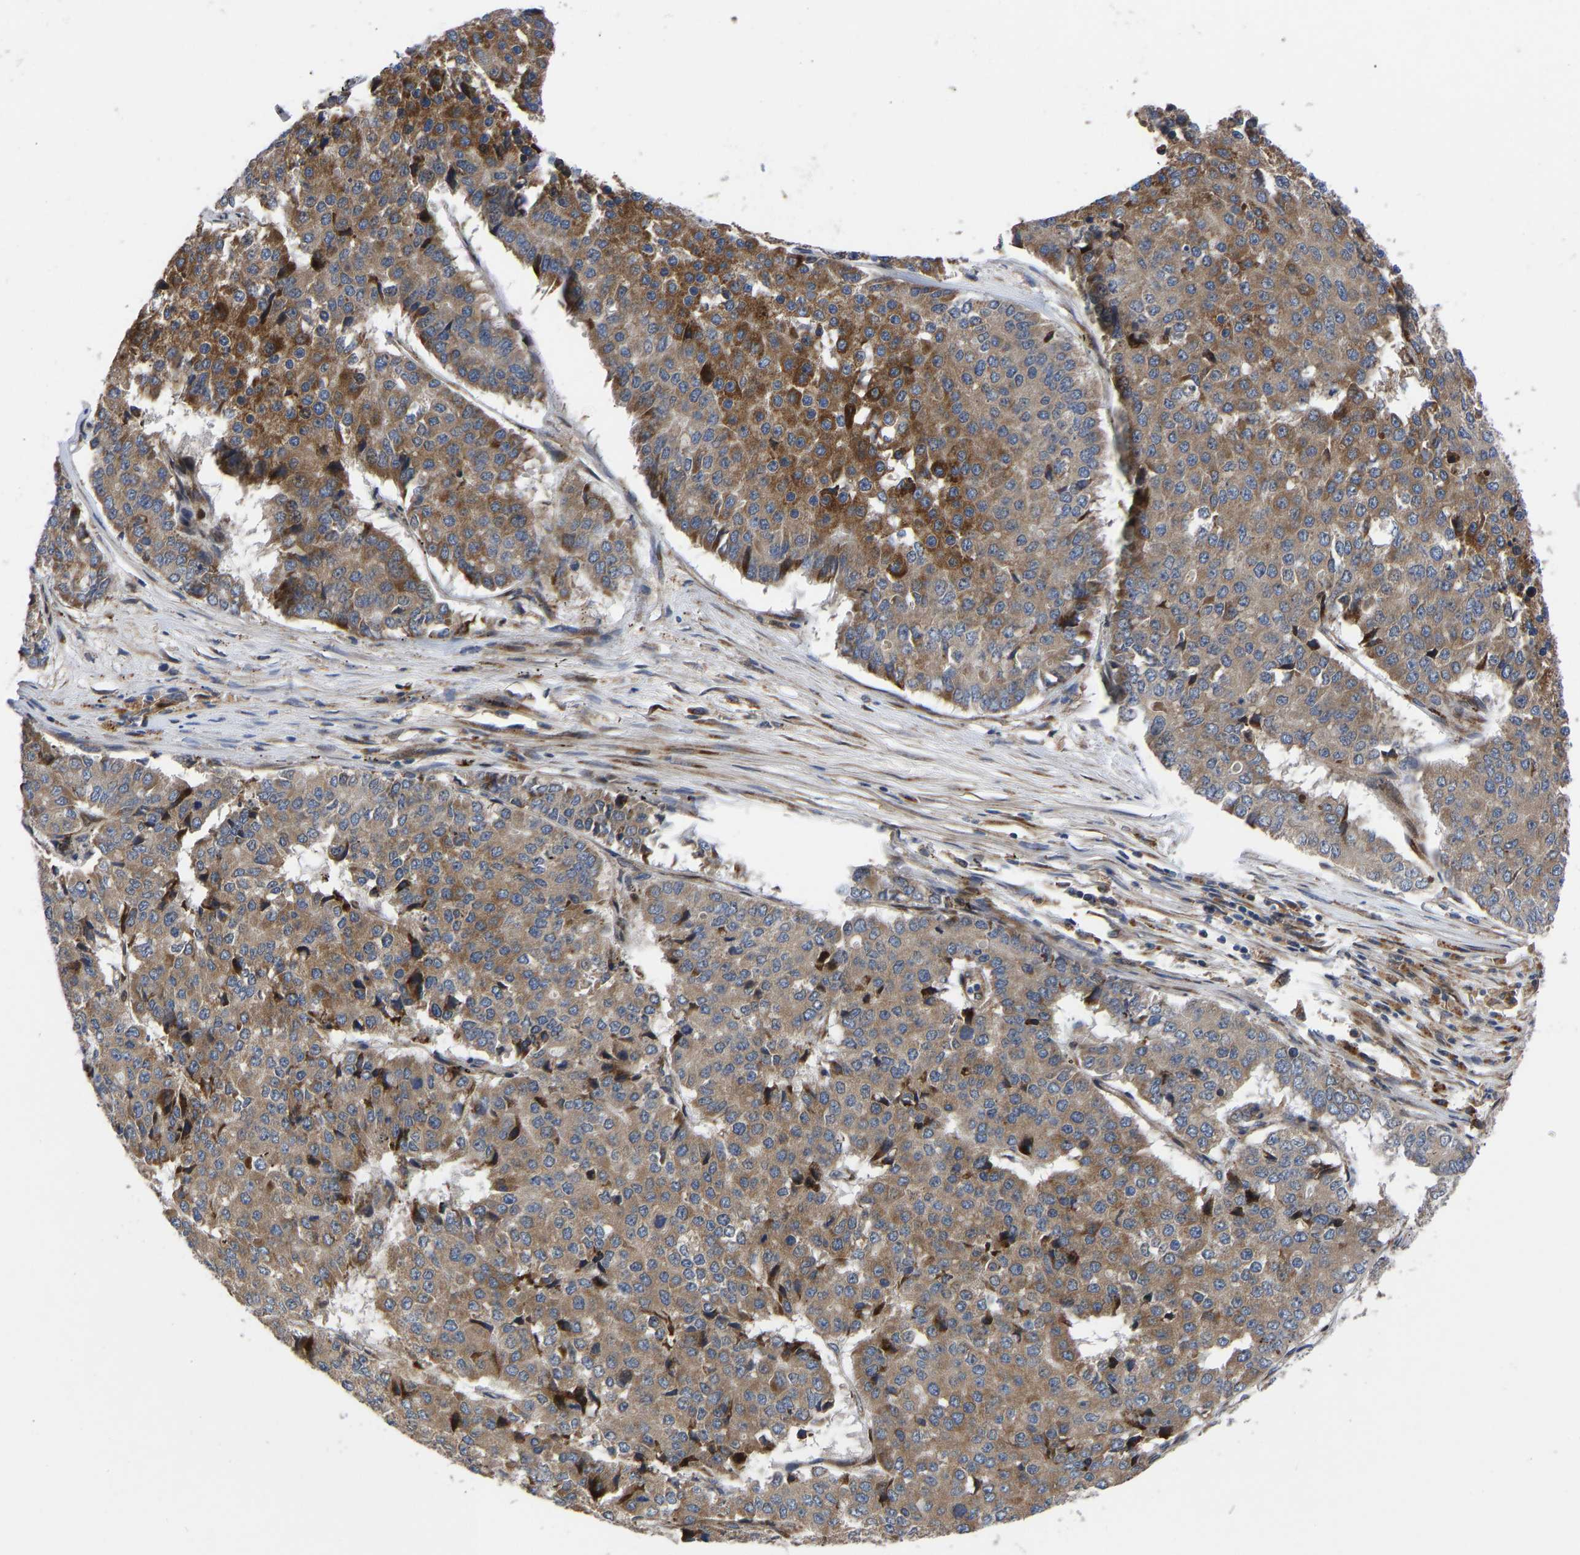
{"staining": {"intensity": "moderate", "quantity": ">75%", "location": "cytoplasmic/membranous"}, "tissue": "pancreatic cancer", "cell_type": "Tumor cells", "image_type": "cancer", "snomed": [{"axis": "morphology", "description": "Adenocarcinoma, NOS"}, {"axis": "topography", "description": "Pancreas"}], "caption": "Protein expression analysis of pancreatic adenocarcinoma exhibits moderate cytoplasmic/membranous expression in approximately >75% of tumor cells.", "gene": "TMEM38B", "patient": {"sex": "male", "age": 50}}